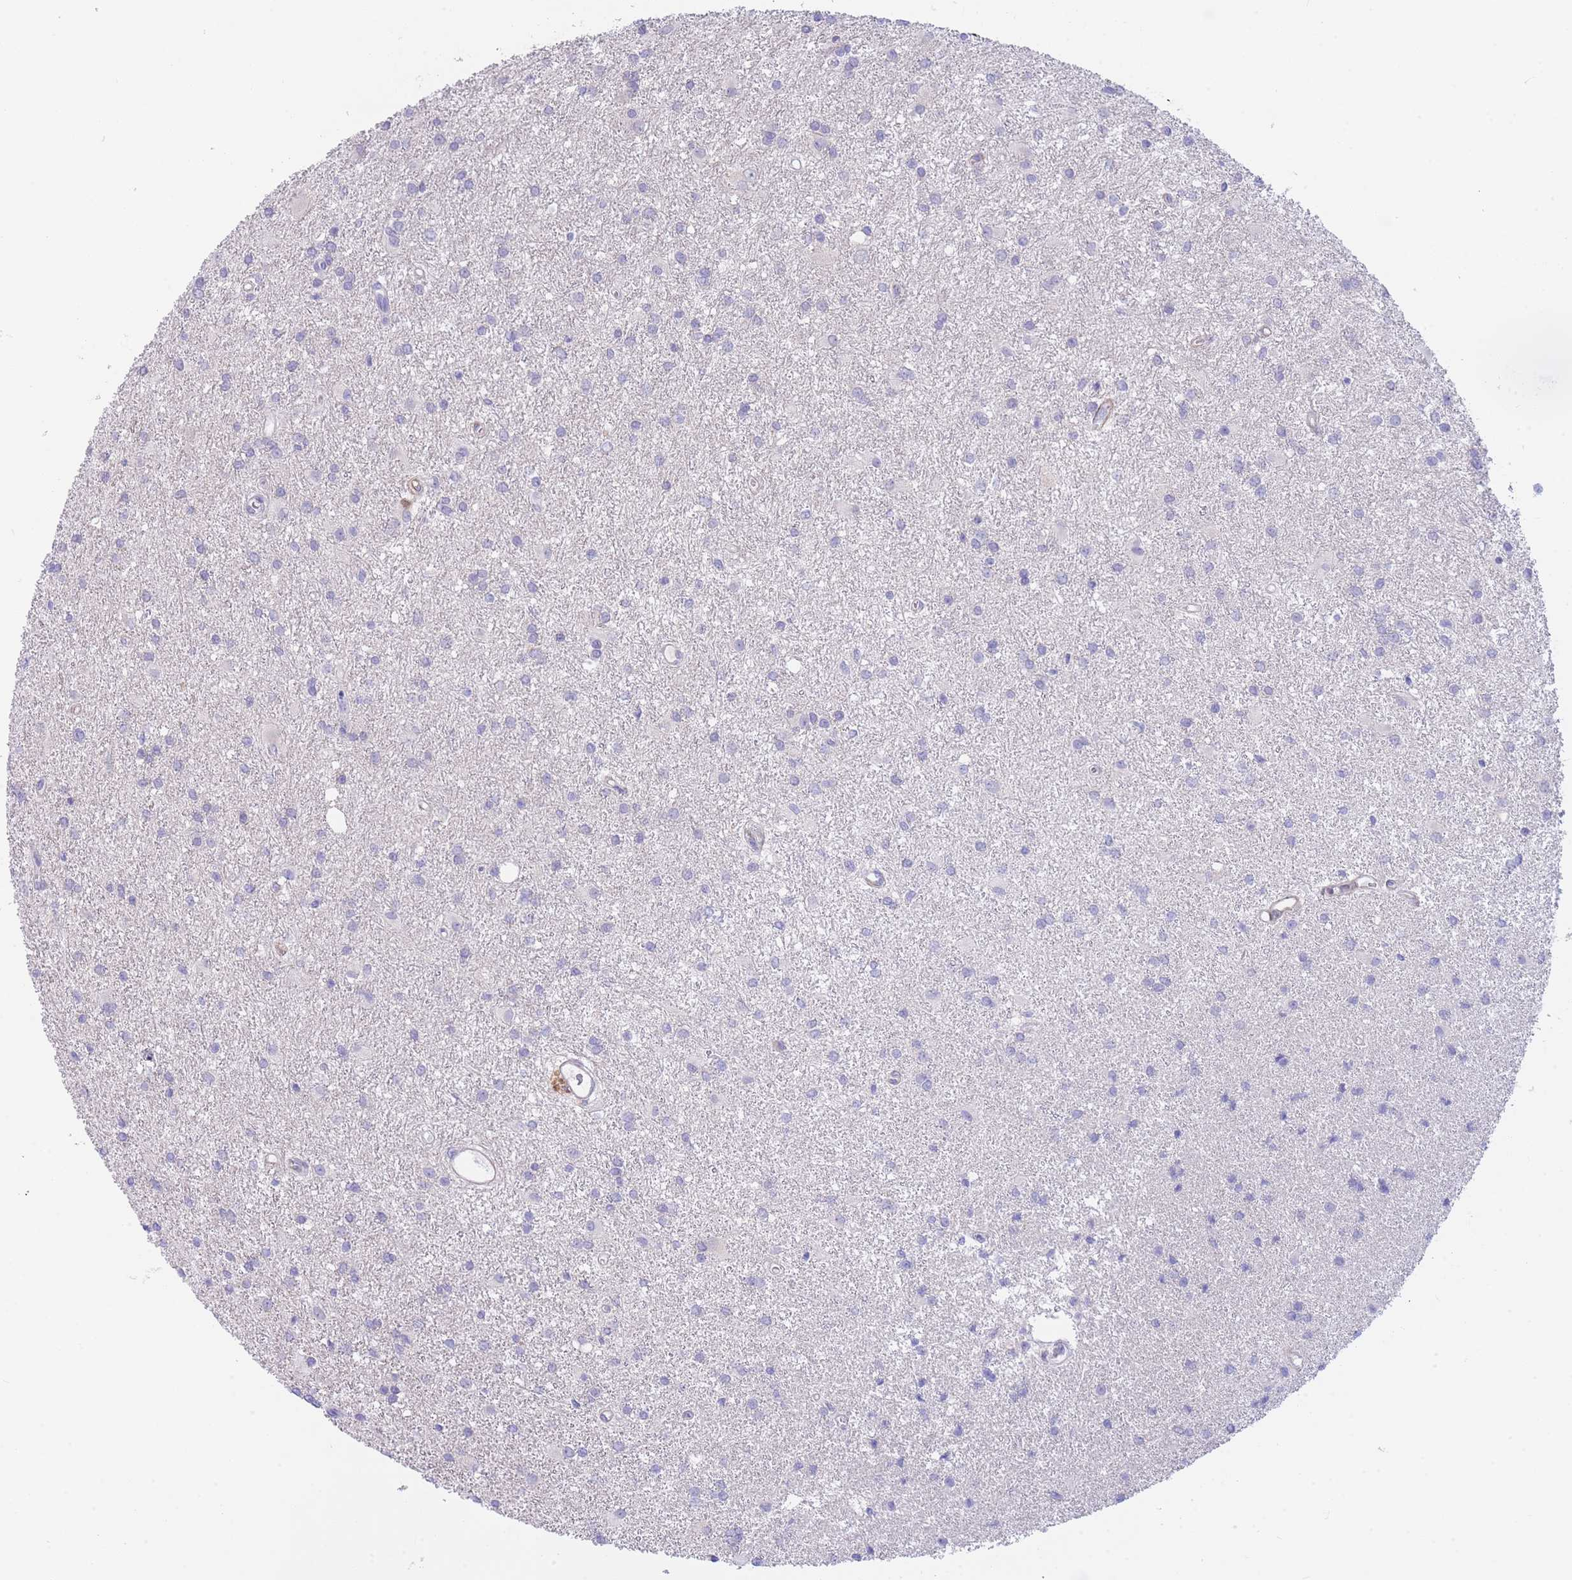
{"staining": {"intensity": "negative", "quantity": "none", "location": "none"}, "tissue": "glioma", "cell_type": "Tumor cells", "image_type": "cancer", "snomed": [{"axis": "morphology", "description": "Glioma, malignant, High grade"}, {"axis": "topography", "description": "Brain"}], "caption": "Protein analysis of glioma demonstrates no significant expression in tumor cells.", "gene": "PCDHB3", "patient": {"sex": "female", "age": 50}}